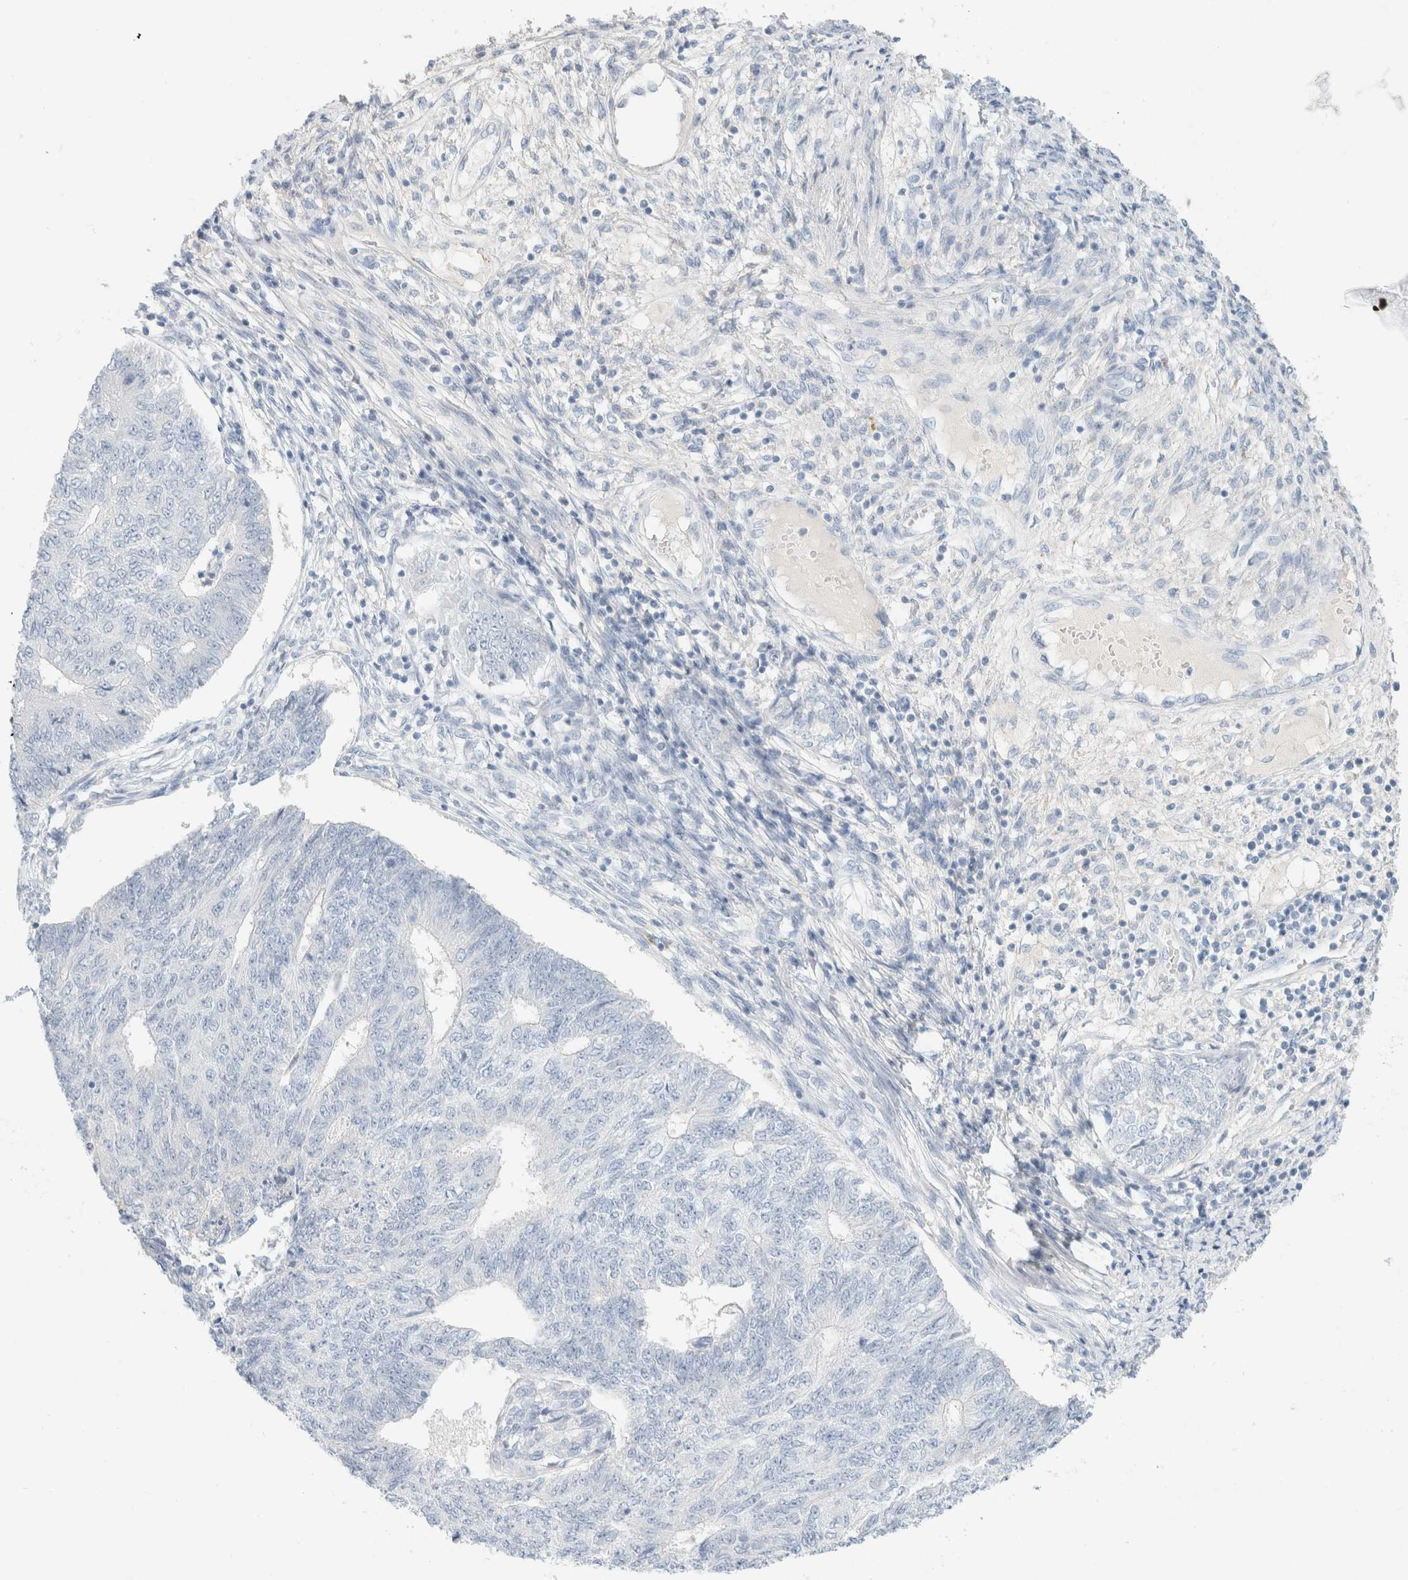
{"staining": {"intensity": "negative", "quantity": "none", "location": "none"}, "tissue": "endometrial cancer", "cell_type": "Tumor cells", "image_type": "cancer", "snomed": [{"axis": "morphology", "description": "Adenocarcinoma, NOS"}, {"axis": "topography", "description": "Endometrium"}], "caption": "An image of endometrial cancer (adenocarcinoma) stained for a protein demonstrates no brown staining in tumor cells.", "gene": "CPQ", "patient": {"sex": "female", "age": 32}}